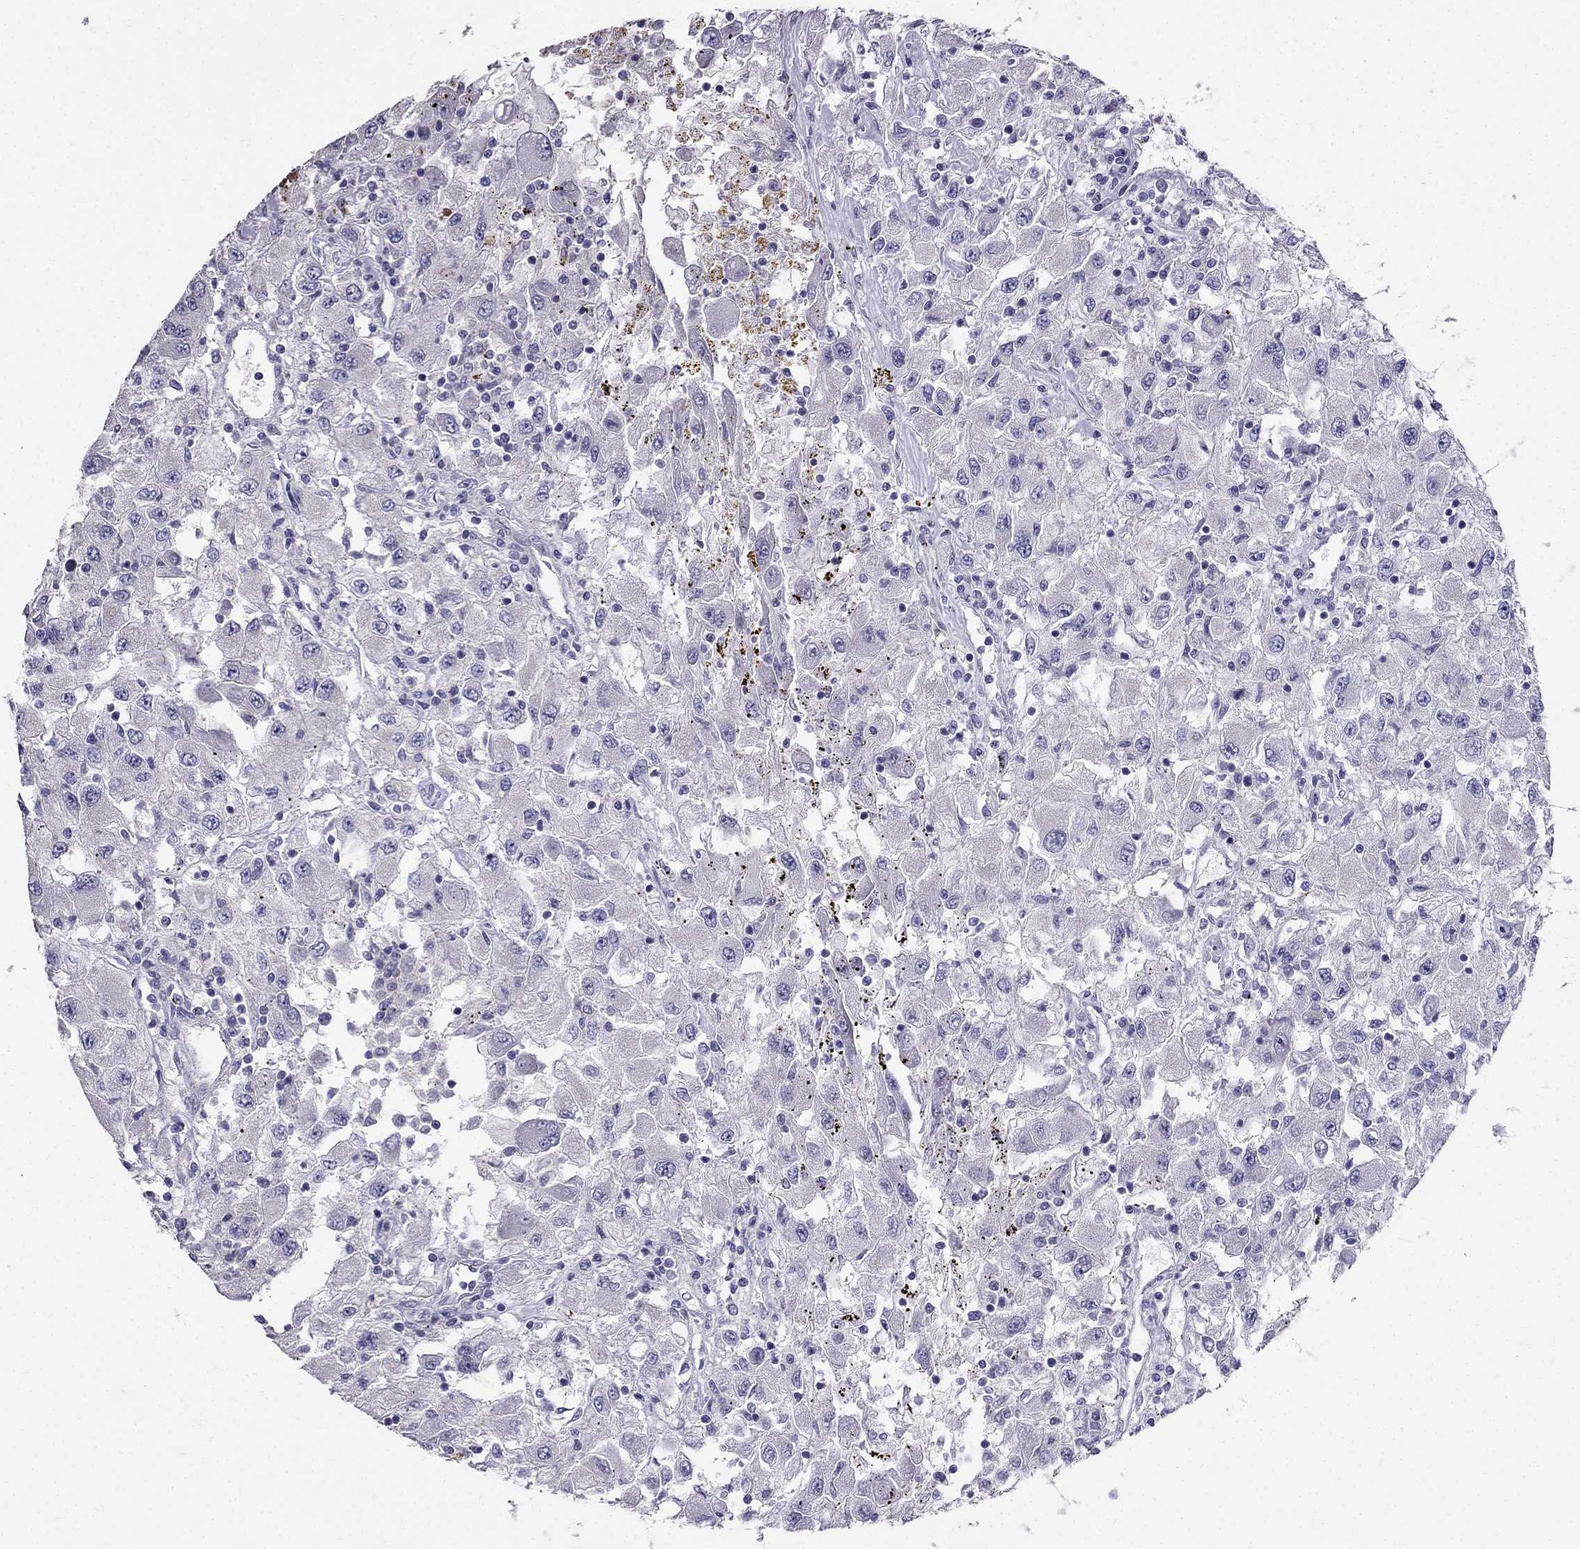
{"staining": {"intensity": "negative", "quantity": "none", "location": "none"}, "tissue": "renal cancer", "cell_type": "Tumor cells", "image_type": "cancer", "snomed": [{"axis": "morphology", "description": "Adenocarcinoma, NOS"}, {"axis": "topography", "description": "Kidney"}], "caption": "Image shows no significant protein expression in tumor cells of renal cancer. (DAB immunohistochemistry, high magnification).", "gene": "AS3MT", "patient": {"sex": "female", "age": 67}}